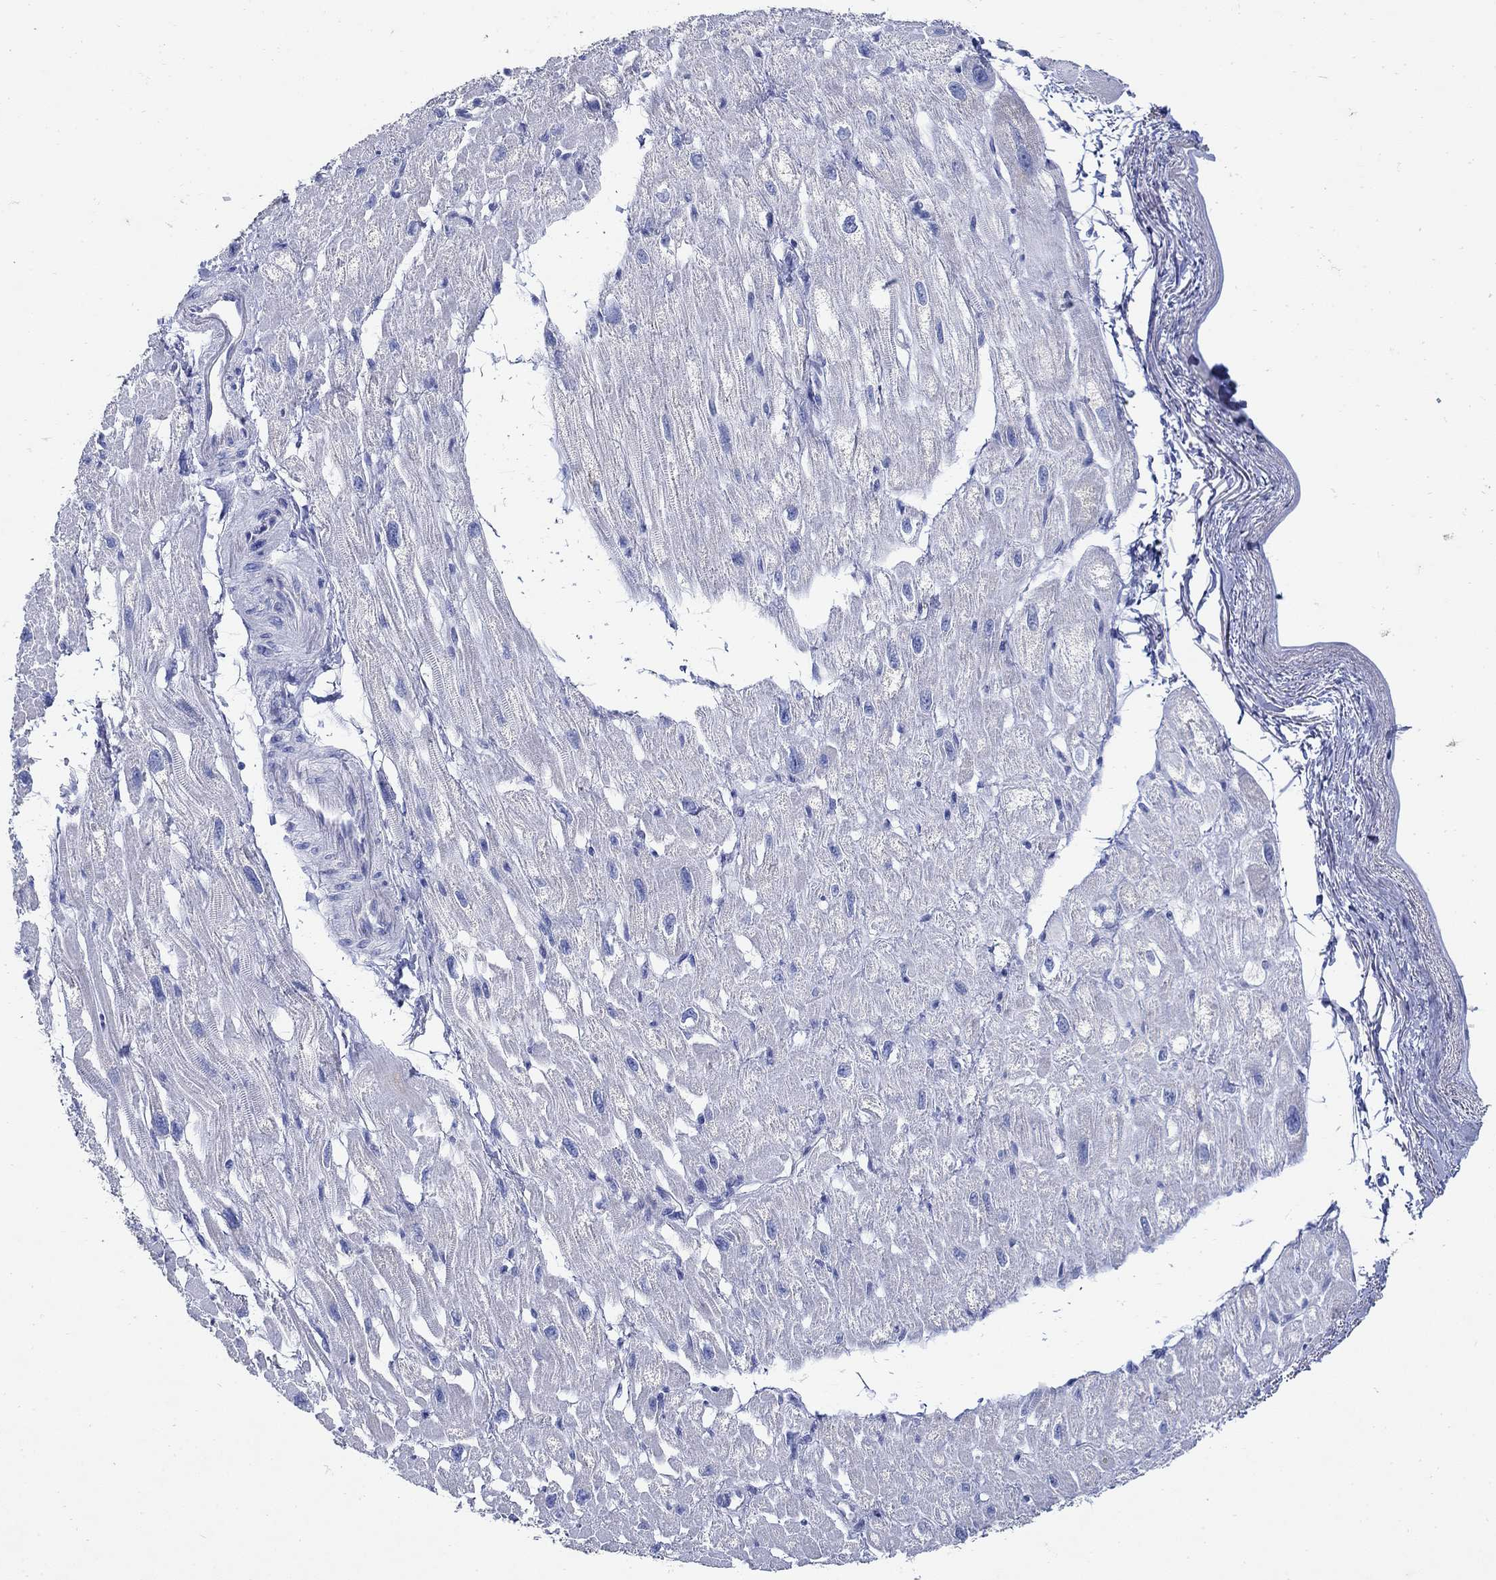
{"staining": {"intensity": "negative", "quantity": "none", "location": "none"}, "tissue": "heart muscle", "cell_type": "Cardiomyocytes", "image_type": "normal", "snomed": [{"axis": "morphology", "description": "Normal tissue, NOS"}, {"axis": "topography", "description": "Heart"}], "caption": "The micrograph displays no staining of cardiomyocytes in benign heart muscle.", "gene": "ZDHHC14", "patient": {"sex": "male", "age": 66}}